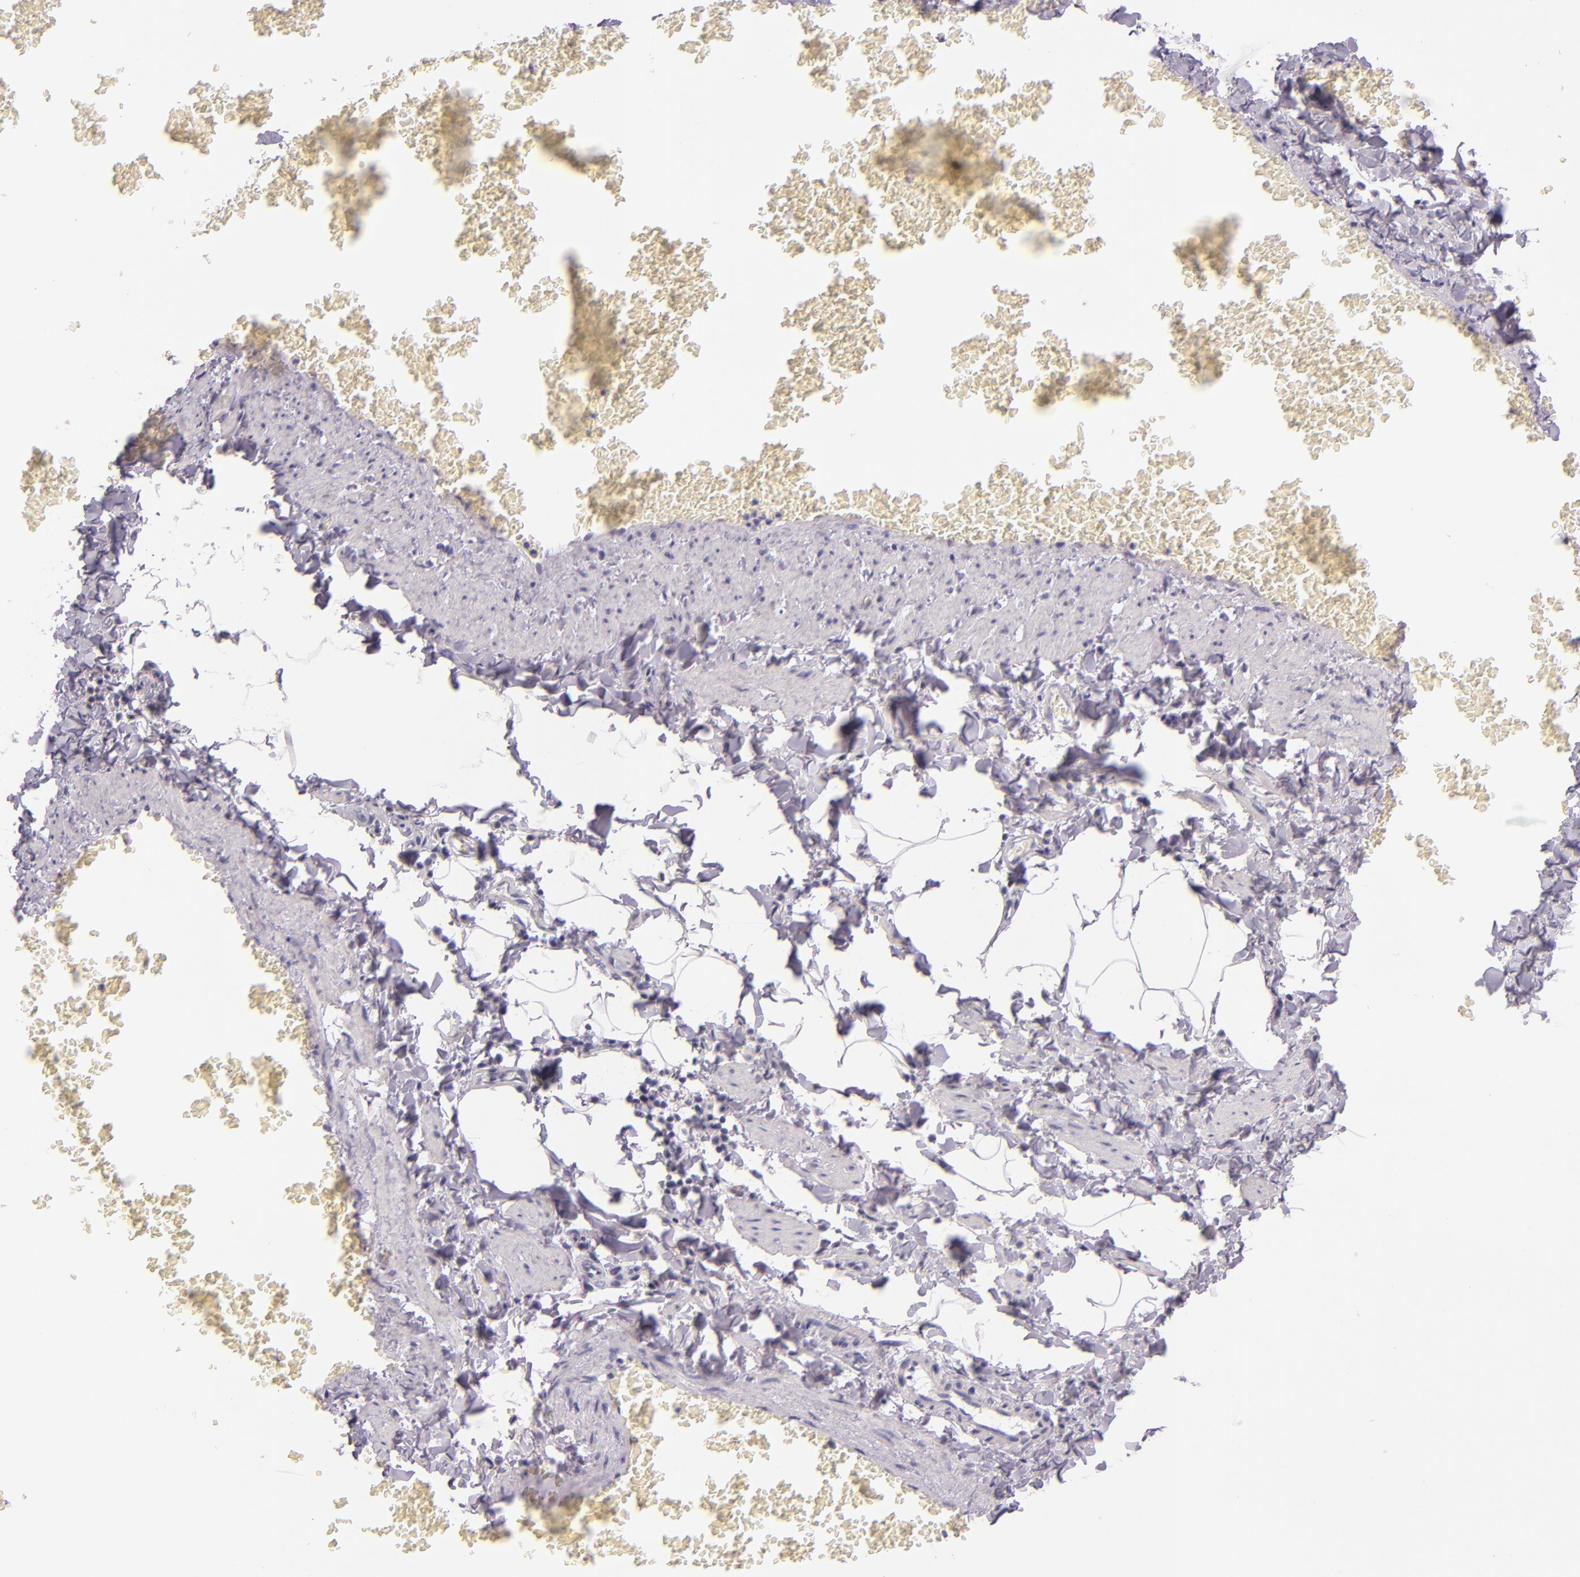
{"staining": {"intensity": "negative", "quantity": "none", "location": "none"}, "tissue": "adipose tissue", "cell_type": "Adipocytes", "image_type": "normal", "snomed": [{"axis": "morphology", "description": "Normal tissue, NOS"}, {"axis": "topography", "description": "Vascular tissue"}], "caption": "There is no significant expression in adipocytes of adipose tissue. (Stains: DAB (3,3'-diaminobenzidine) immunohistochemistry (IHC) with hematoxylin counter stain, Microscopy: brightfield microscopy at high magnification).", "gene": "HSP90AA1", "patient": {"sex": "male", "age": 41}}